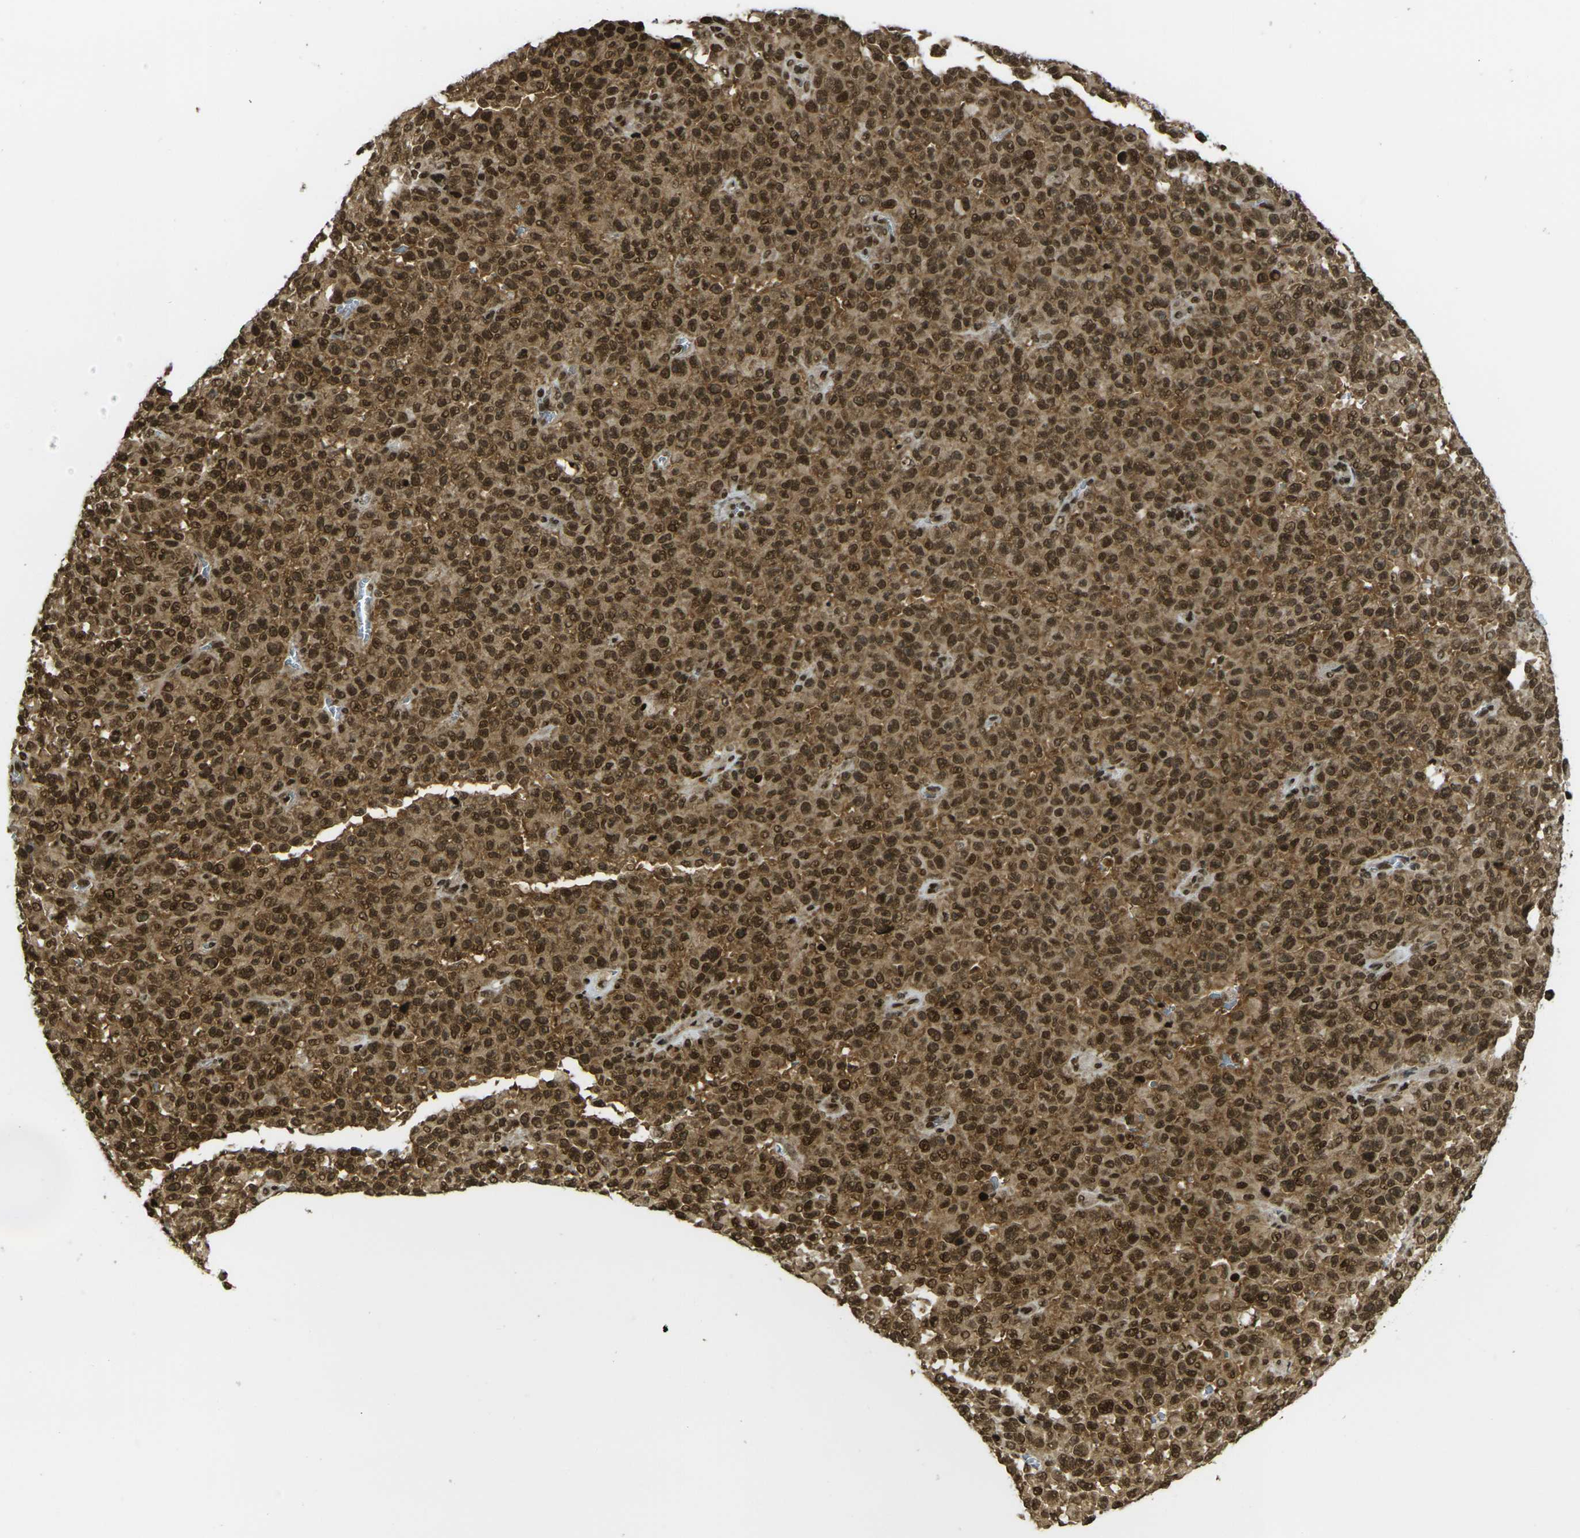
{"staining": {"intensity": "strong", "quantity": ">75%", "location": "cytoplasmic/membranous,nuclear"}, "tissue": "melanoma", "cell_type": "Tumor cells", "image_type": "cancer", "snomed": [{"axis": "morphology", "description": "Malignant melanoma, NOS"}, {"axis": "topography", "description": "Skin"}], "caption": "Malignant melanoma was stained to show a protein in brown. There is high levels of strong cytoplasmic/membranous and nuclear expression in about >75% of tumor cells.", "gene": "RUVBL2", "patient": {"sex": "female", "age": 82}}